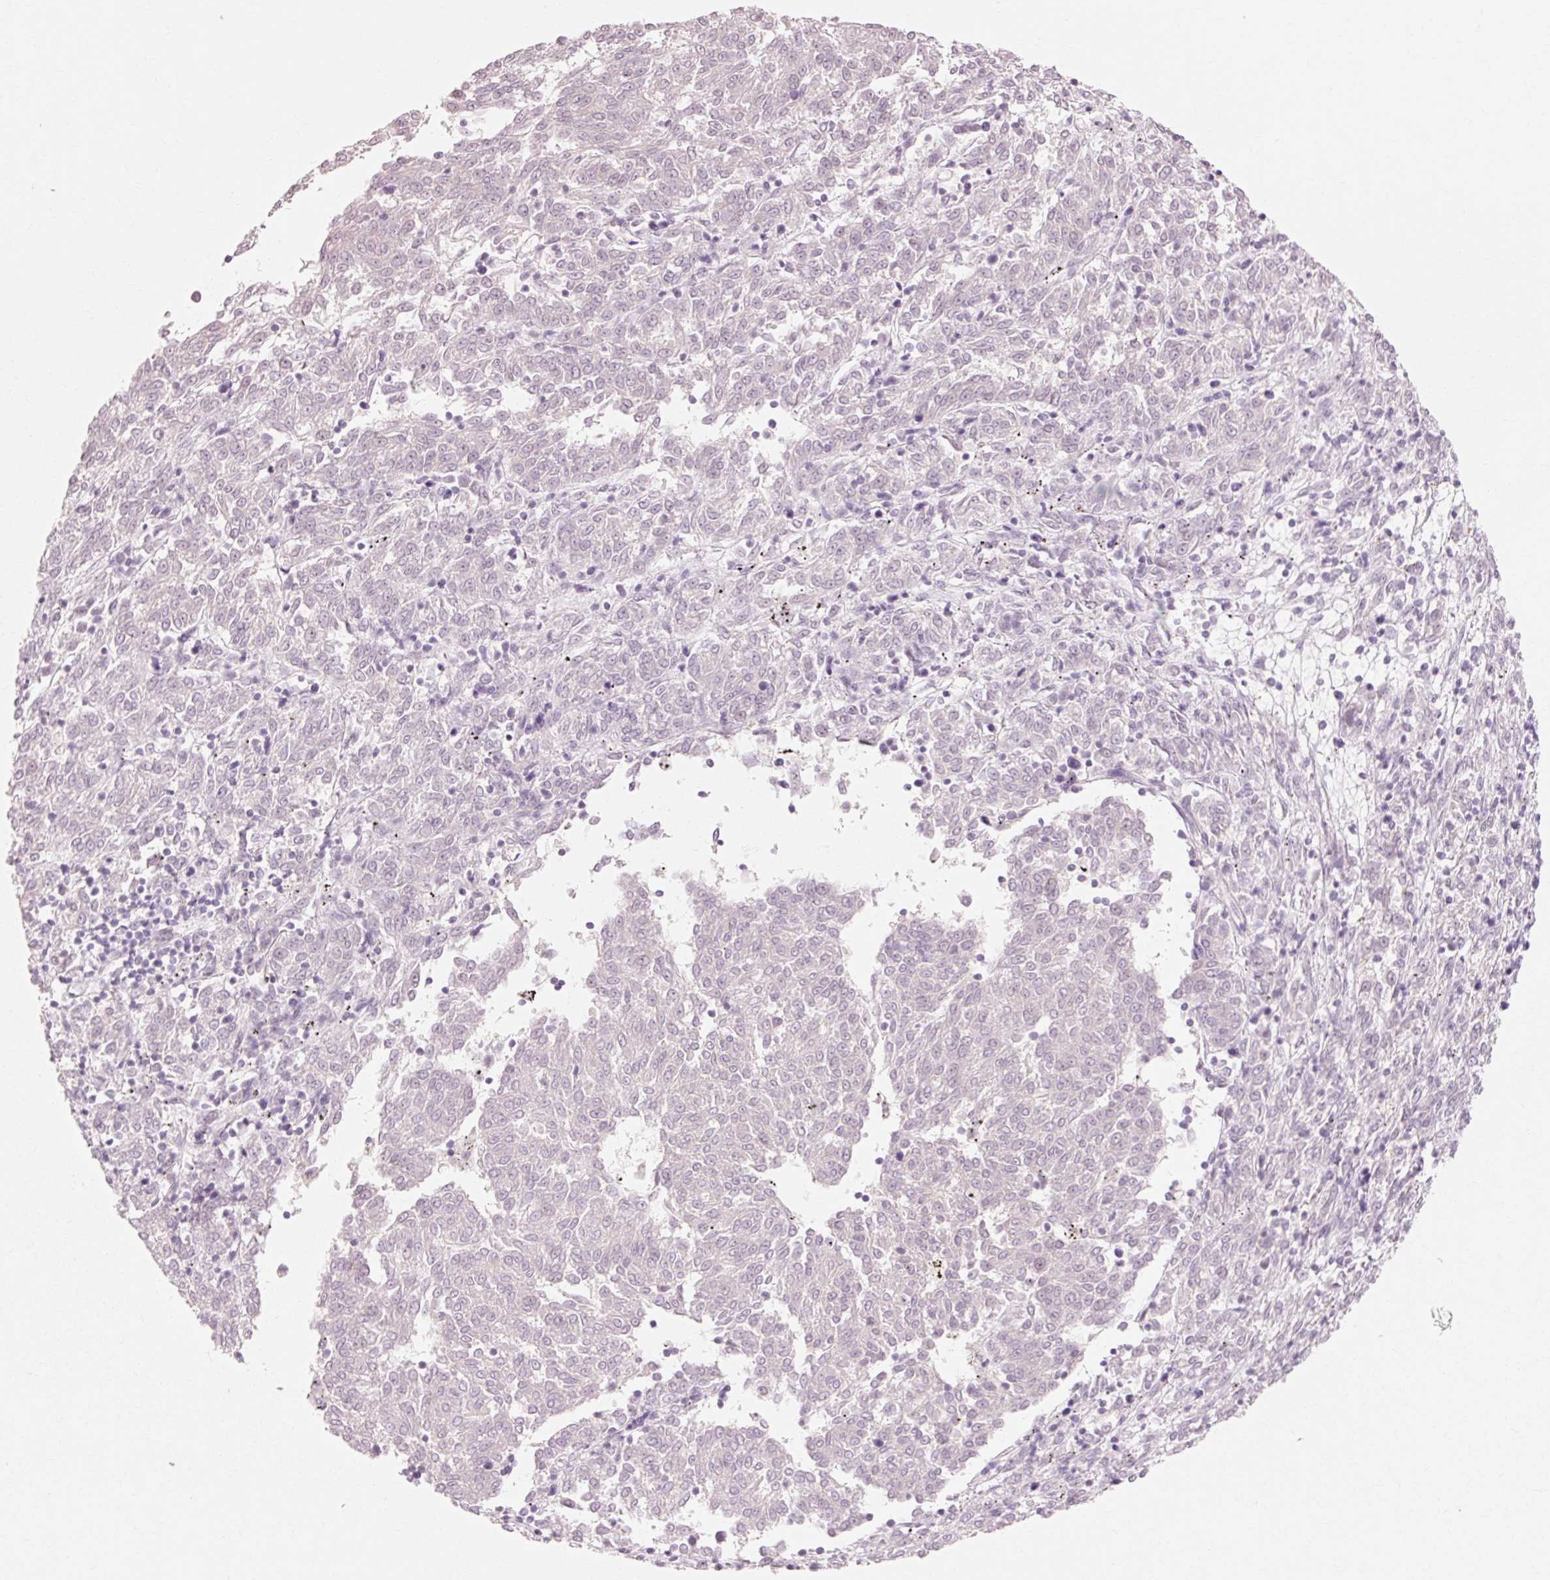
{"staining": {"intensity": "negative", "quantity": "none", "location": "none"}, "tissue": "melanoma", "cell_type": "Tumor cells", "image_type": "cancer", "snomed": [{"axis": "morphology", "description": "Malignant melanoma, NOS"}, {"axis": "topography", "description": "Skin"}], "caption": "Malignant melanoma was stained to show a protein in brown. There is no significant staining in tumor cells. The staining is performed using DAB brown chromogen with nuclei counter-stained in using hematoxylin.", "gene": "TRIM73", "patient": {"sex": "female", "age": 72}}